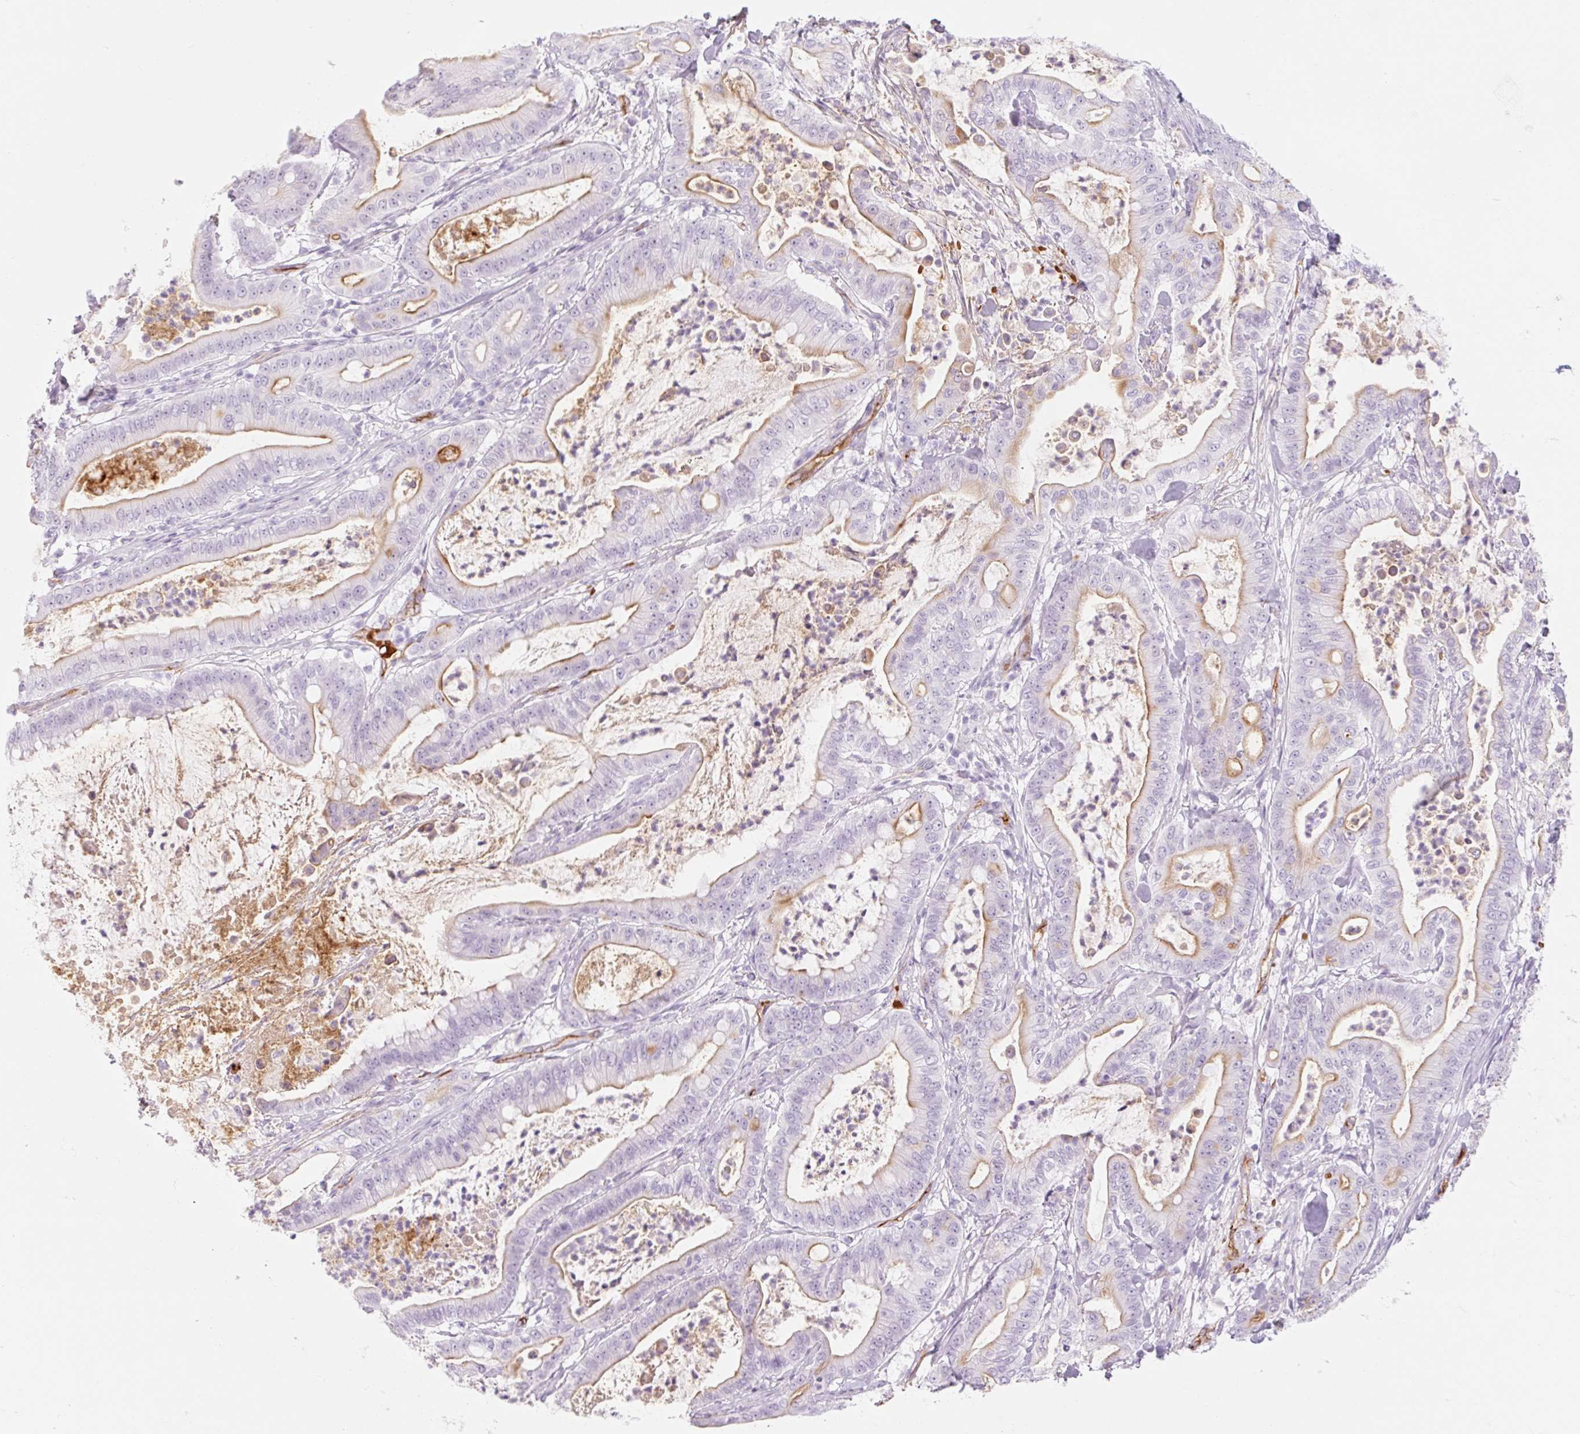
{"staining": {"intensity": "moderate", "quantity": "<25%", "location": "cytoplasmic/membranous"}, "tissue": "pancreatic cancer", "cell_type": "Tumor cells", "image_type": "cancer", "snomed": [{"axis": "morphology", "description": "Adenocarcinoma, NOS"}, {"axis": "topography", "description": "Pancreas"}], "caption": "This is a micrograph of immunohistochemistry (IHC) staining of pancreatic cancer (adenocarcinoma), which shows moderate positivity in the cytoplasmic/membranous of tumor cells.", "gene": "TAF1L", "patient": {"sex": "male", "age": 71}}